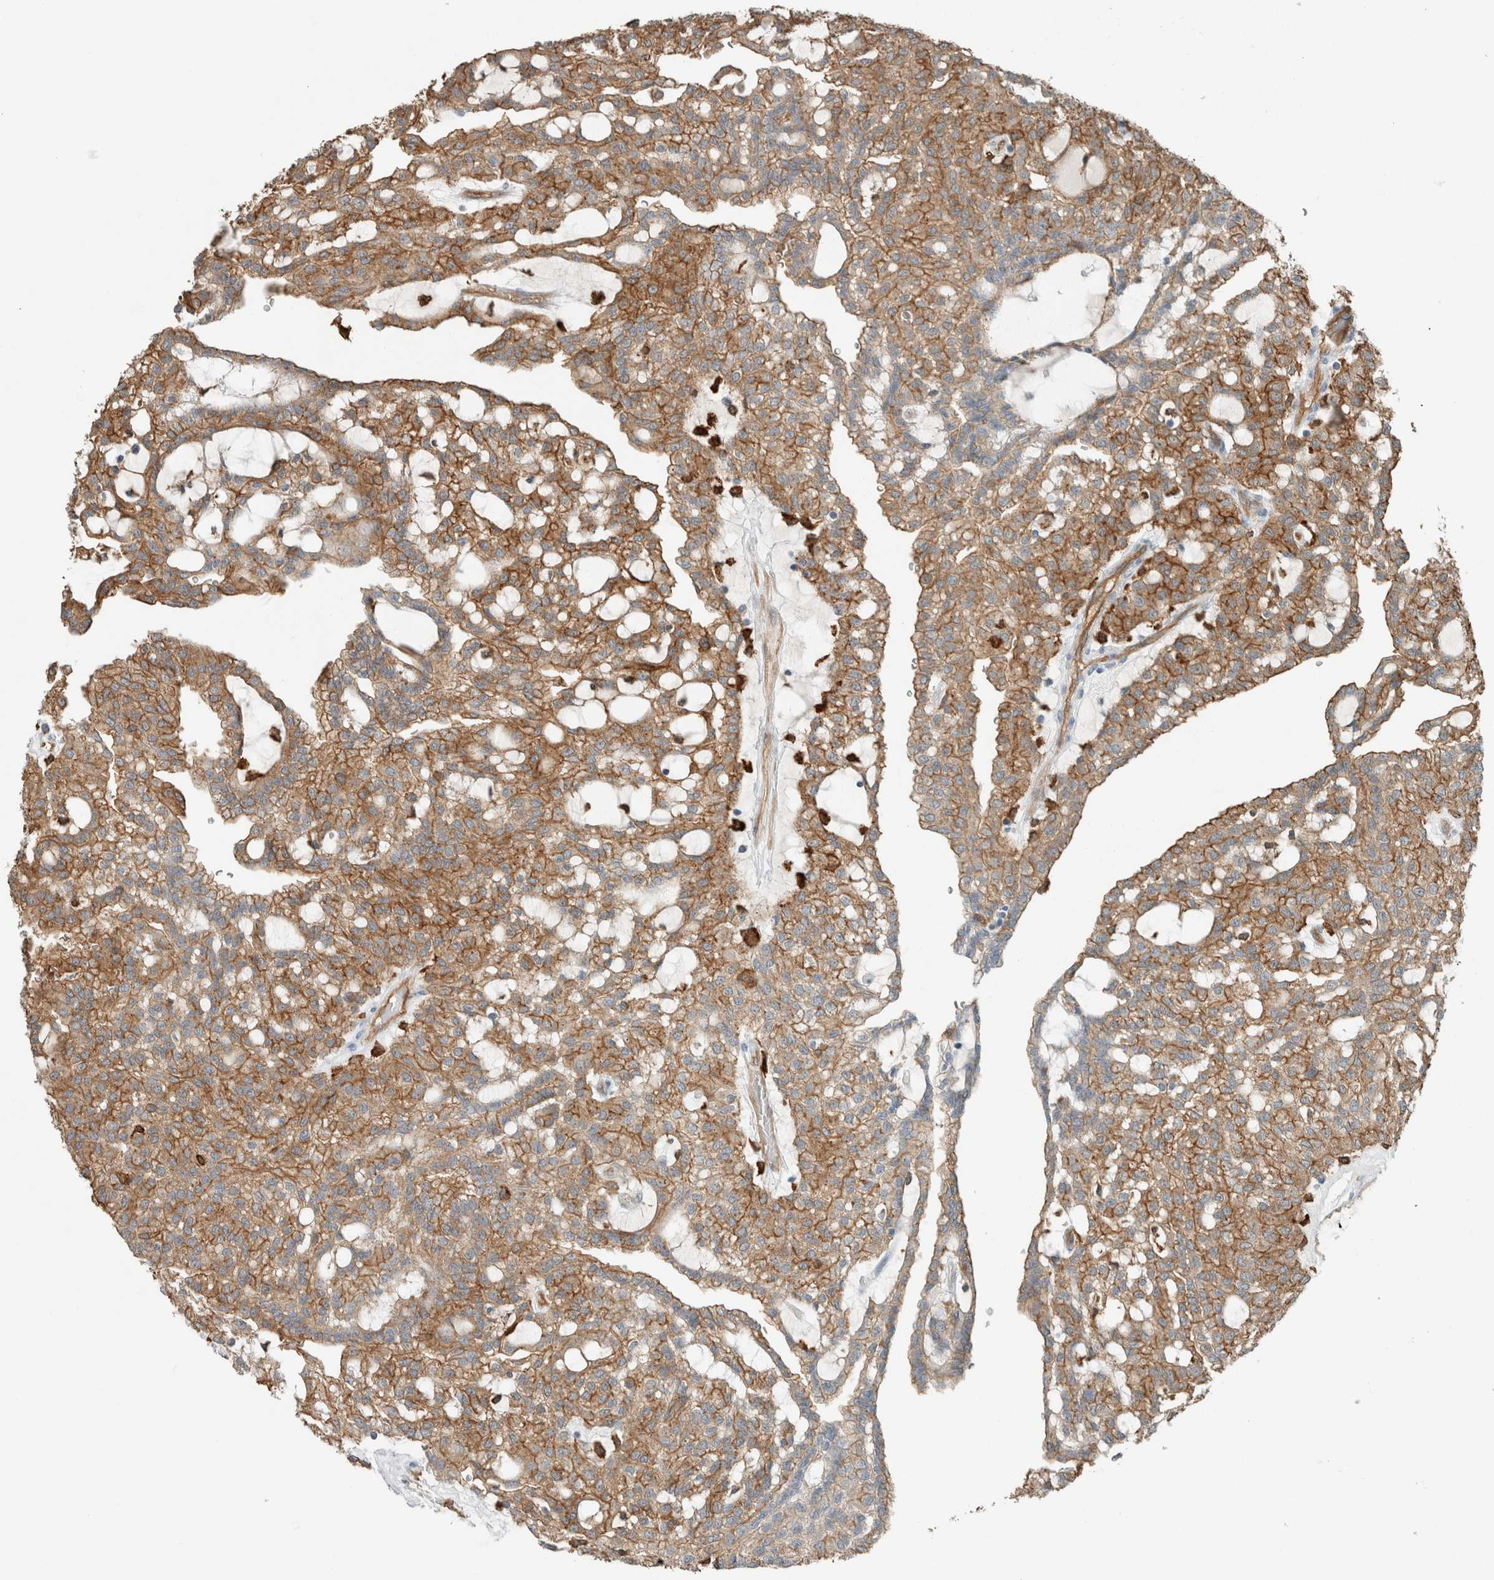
{"staining": {"intensity": "moderate", "quantity": ">75%", "location": "cytoplasmic/membranous"}, "tissue": "renal cancer", "cell_type": "Tumor cells", "image_type": "cancer", "snomed": [{"axis": "morphology", "description": "Adenocarcinoma, NOS"}, {"axis": "topography", "description": "Kidney"}], "caption": "Immunohistochemical staining of renal adenocarcinoma shows medium levels of moderate cytoplasmic/membranous protein expression in approximately >75% of tumor cells.", "gene": "SCIN", "patient": {"sex": "male", "age": 63}}